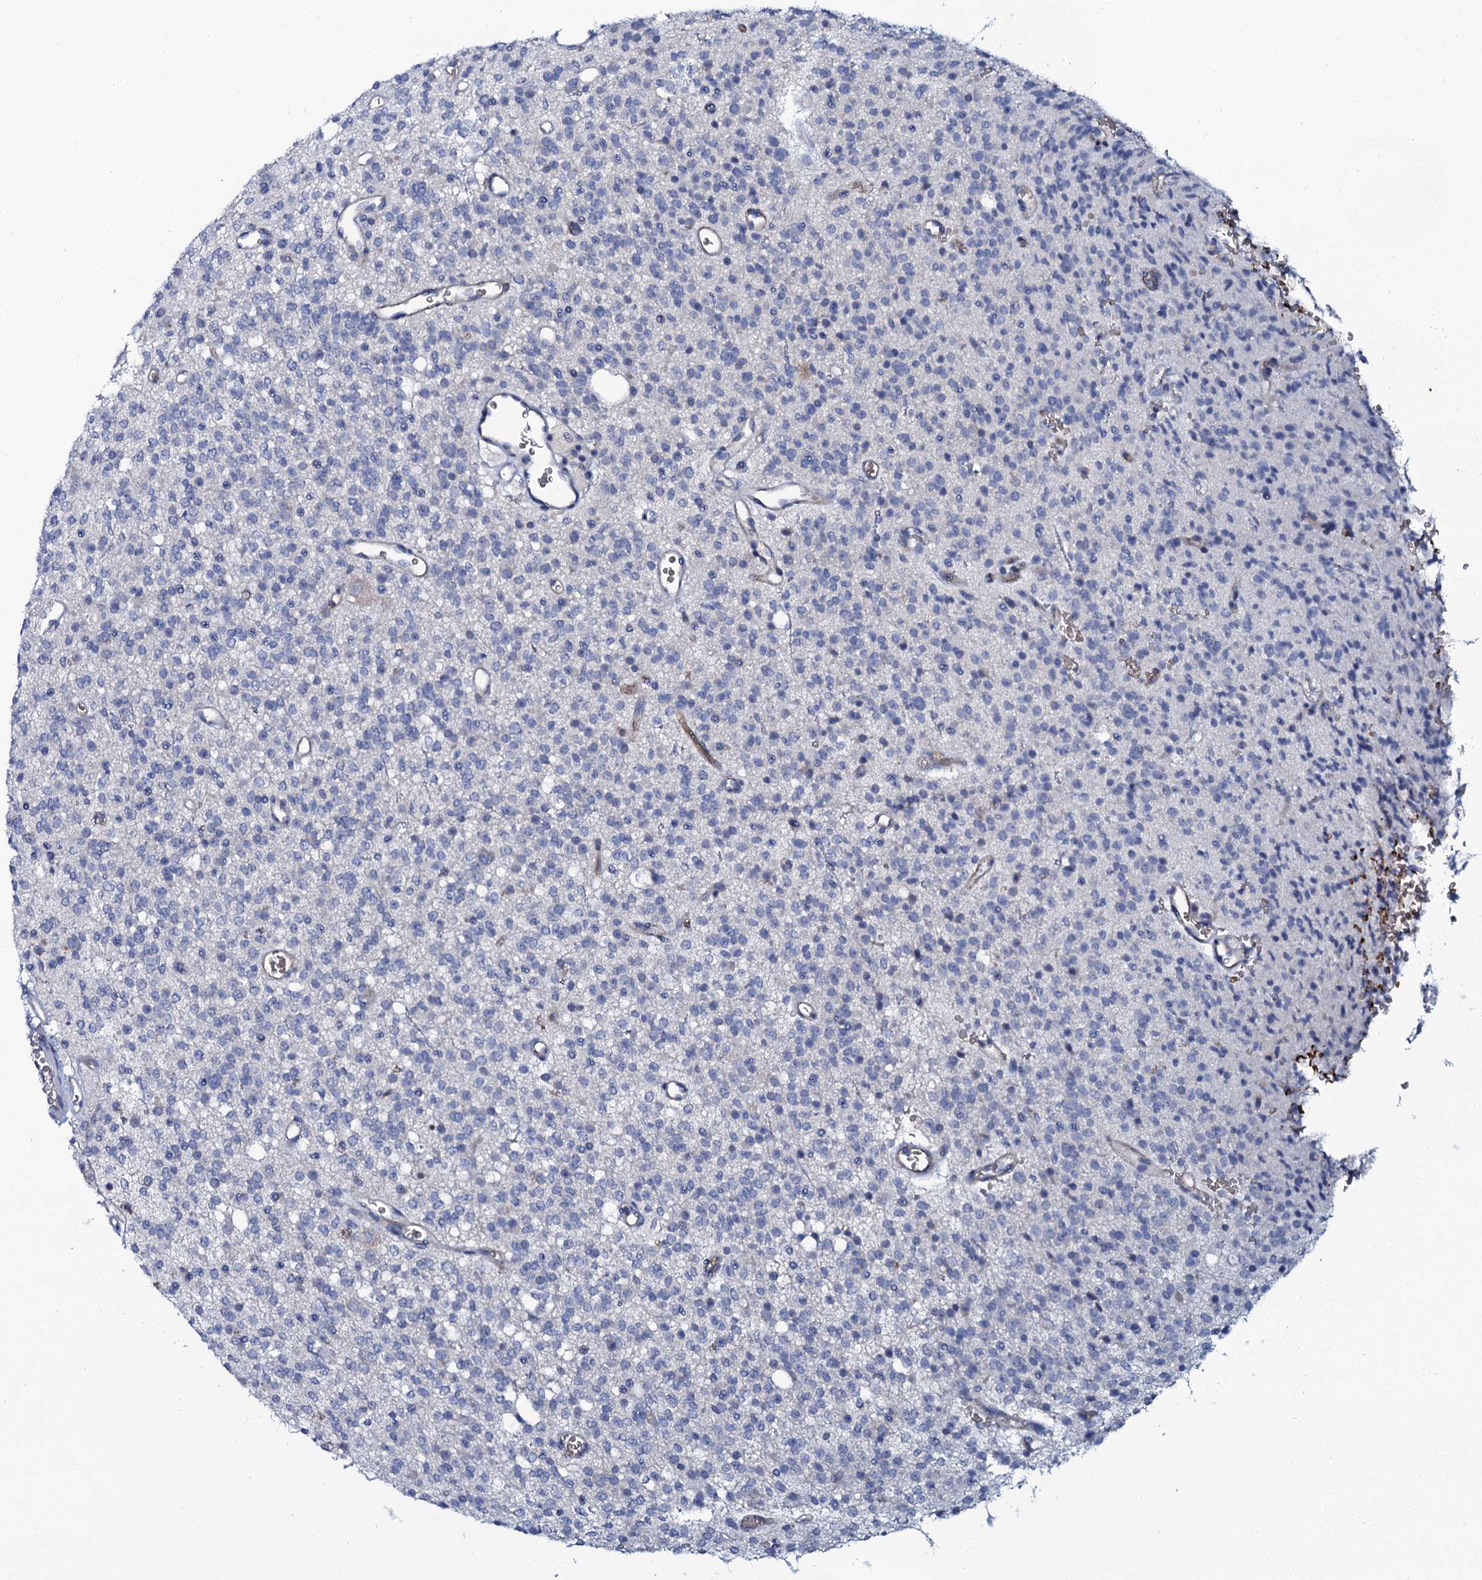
{"staining": {"intensity": "negative", "quantity": "none", "location": "none"}, "tissue": "glioma", "cell_type": "Tumor cells", "image_type": "cancer", "snomed": [{"axis": "morphology", "description": "Glioma, malignant, High grade"}, {"axis": "topography", "description": "Brain"}], "caption": "Glioma was stained to show a protein in brown. There is no significant expression in tumor cells.", "gene": "C10orf88", "patient": {"sex": "male", "age": 34}}